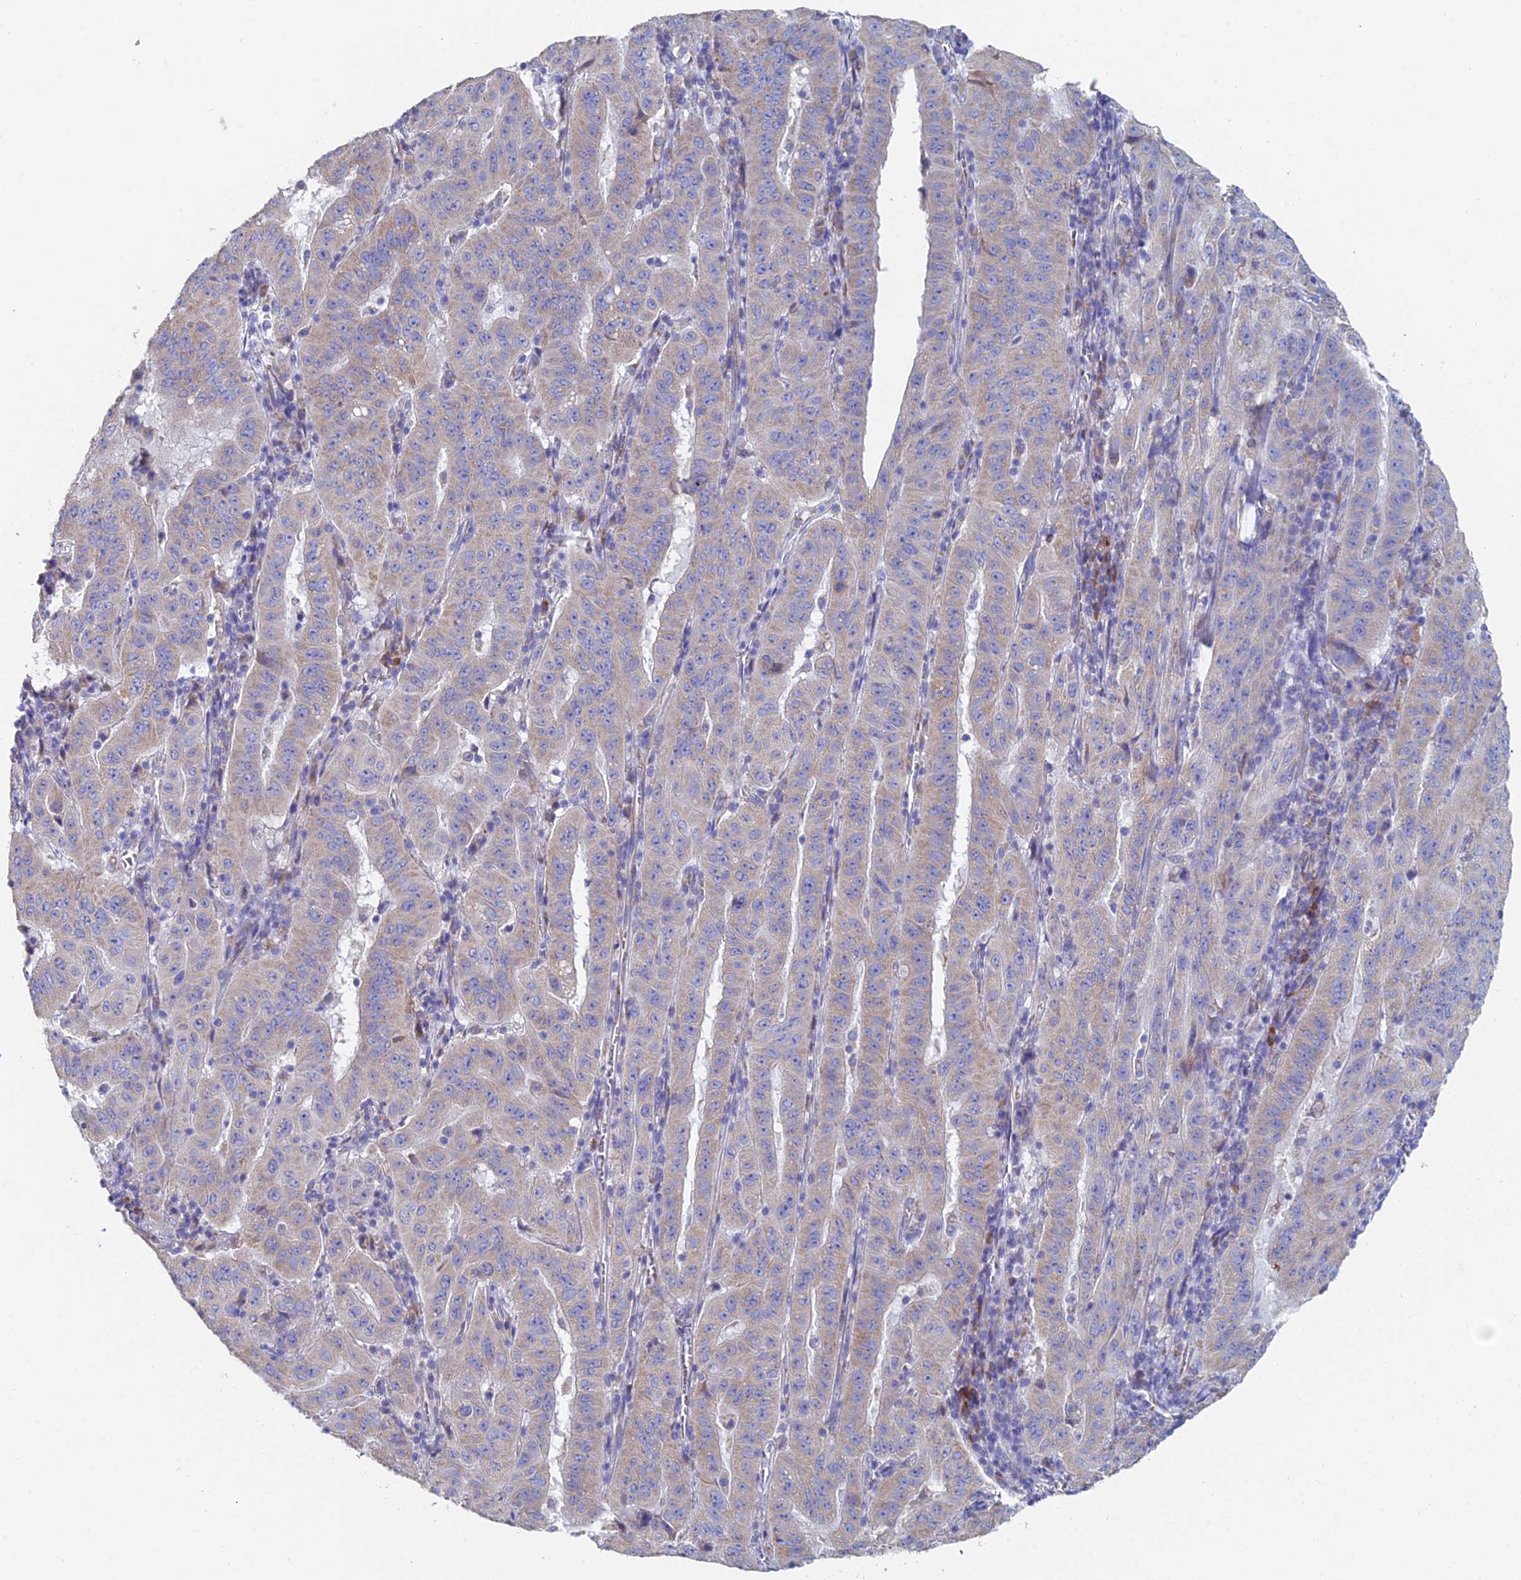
{"staining": {"intensity": "weak", "quantity": "<25%", "location": "cytoplasmic/membranous"}, "tissue": "pancreatic cancer", "cell_type": "Tumor cells", "image_type": "cancer", "snomed": [{"axis": "morphology", "description": "Adenocarcinoma, NOS"}, {"axis": "topography", "description": "Pancreas"}], "caption": "Tumor cells show no significant positivity in pancreatic adenocarcinoma. (Immunohistochemistry (ihc), brightfield microscopy, high magnification).", "gene": "CRACR2B", "patient": {"sex": "male", "age": 63}}